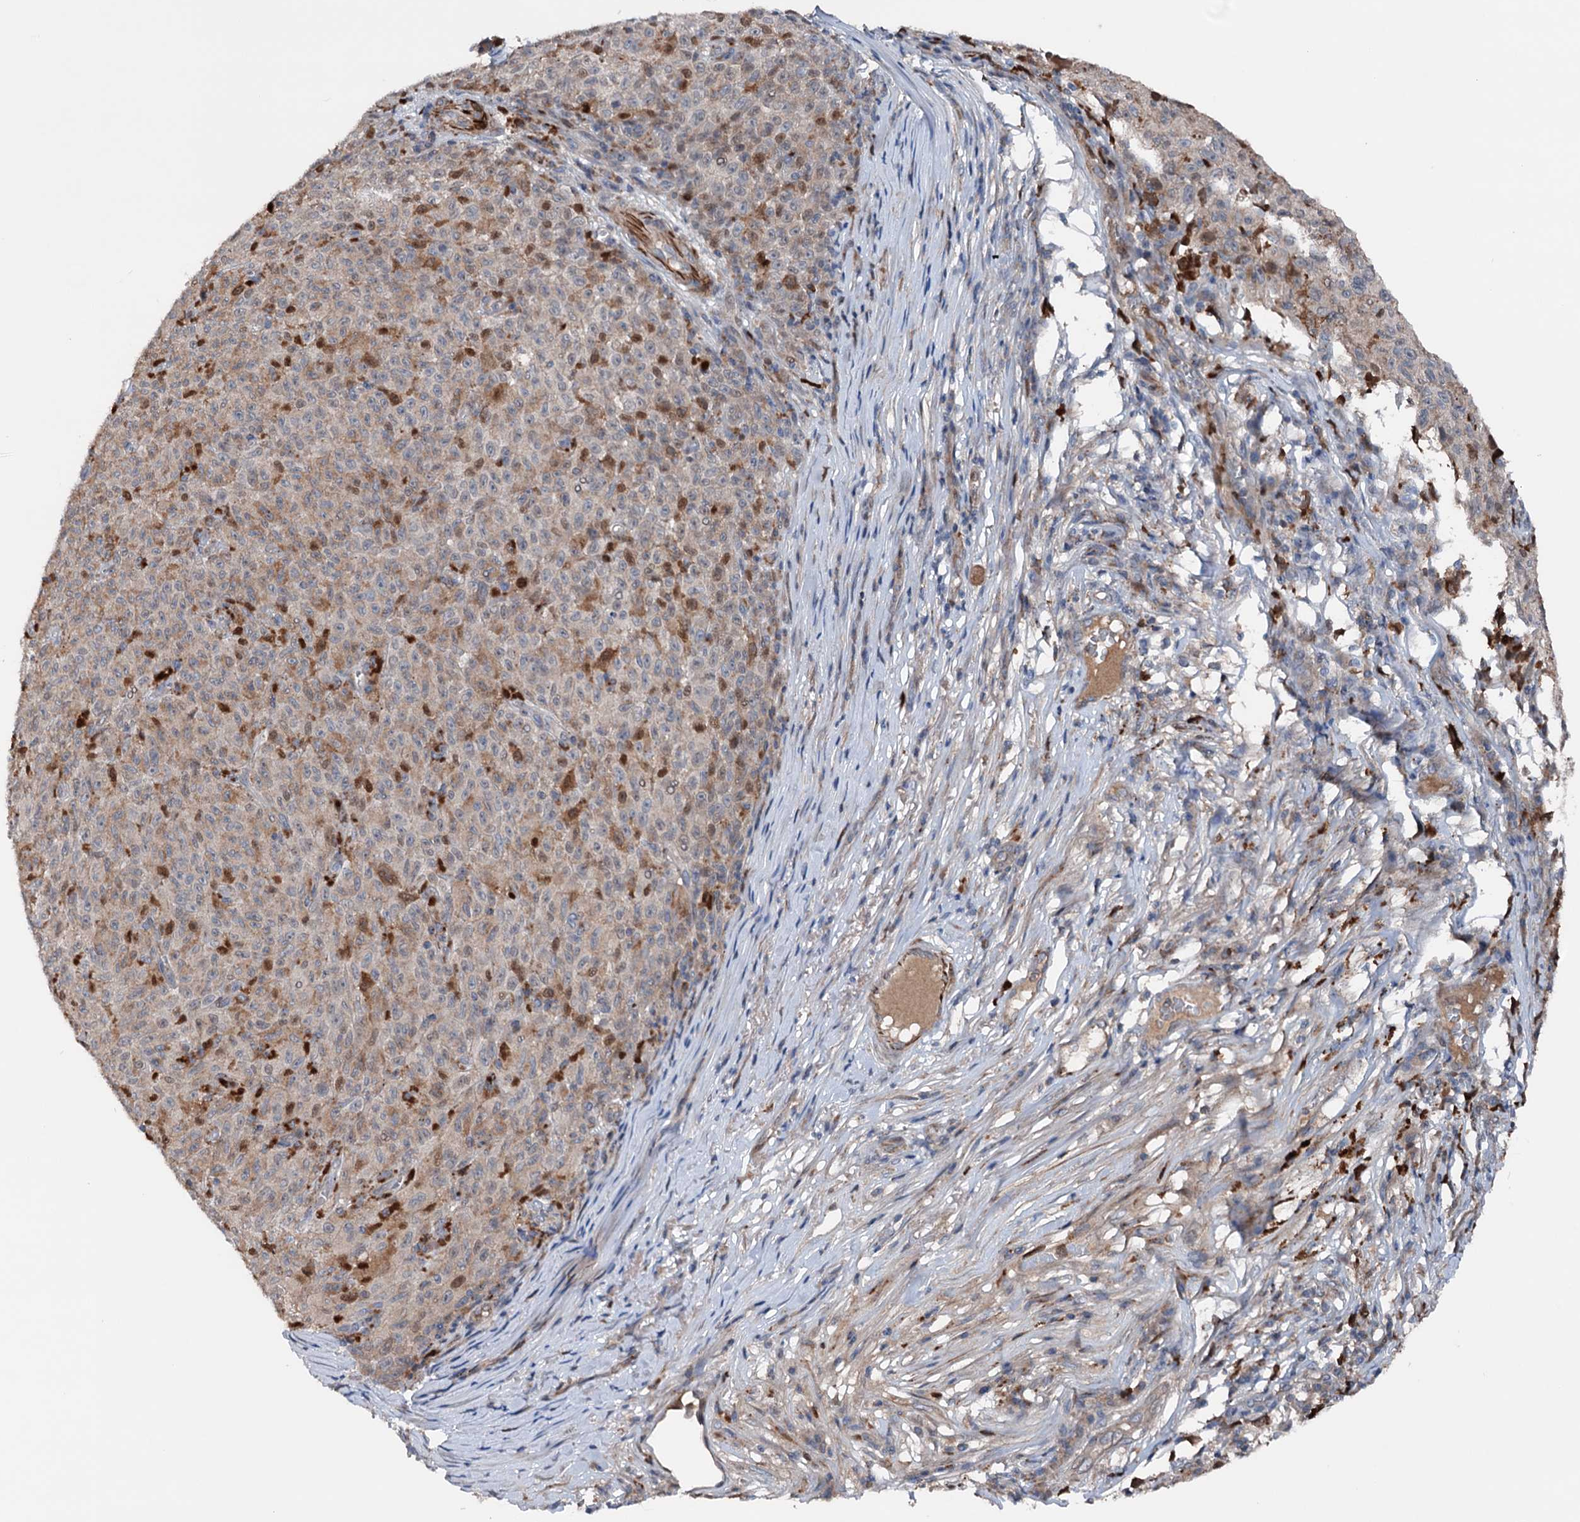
{"staining": {"intensity": "weak", "quantity": "25%-75%", "location": "cytoplasmic/membranous"}, "tissue": "melanoma", "cell_type": "Tumor cells", "image_type": "cancer", "snomed": [{"axis": "morphology", "description": "Malignant melanoma, NOS"}, {"axis": "topography", "description": "Skin"}], "caption": "This is a micrograph of IHC staining of malignant melanoma, which shows weak expression in the cytoplasmic/membranous of tumor cells.", "gene": "NCAPD2", "patient": {"sex": "female", "age": 82}}